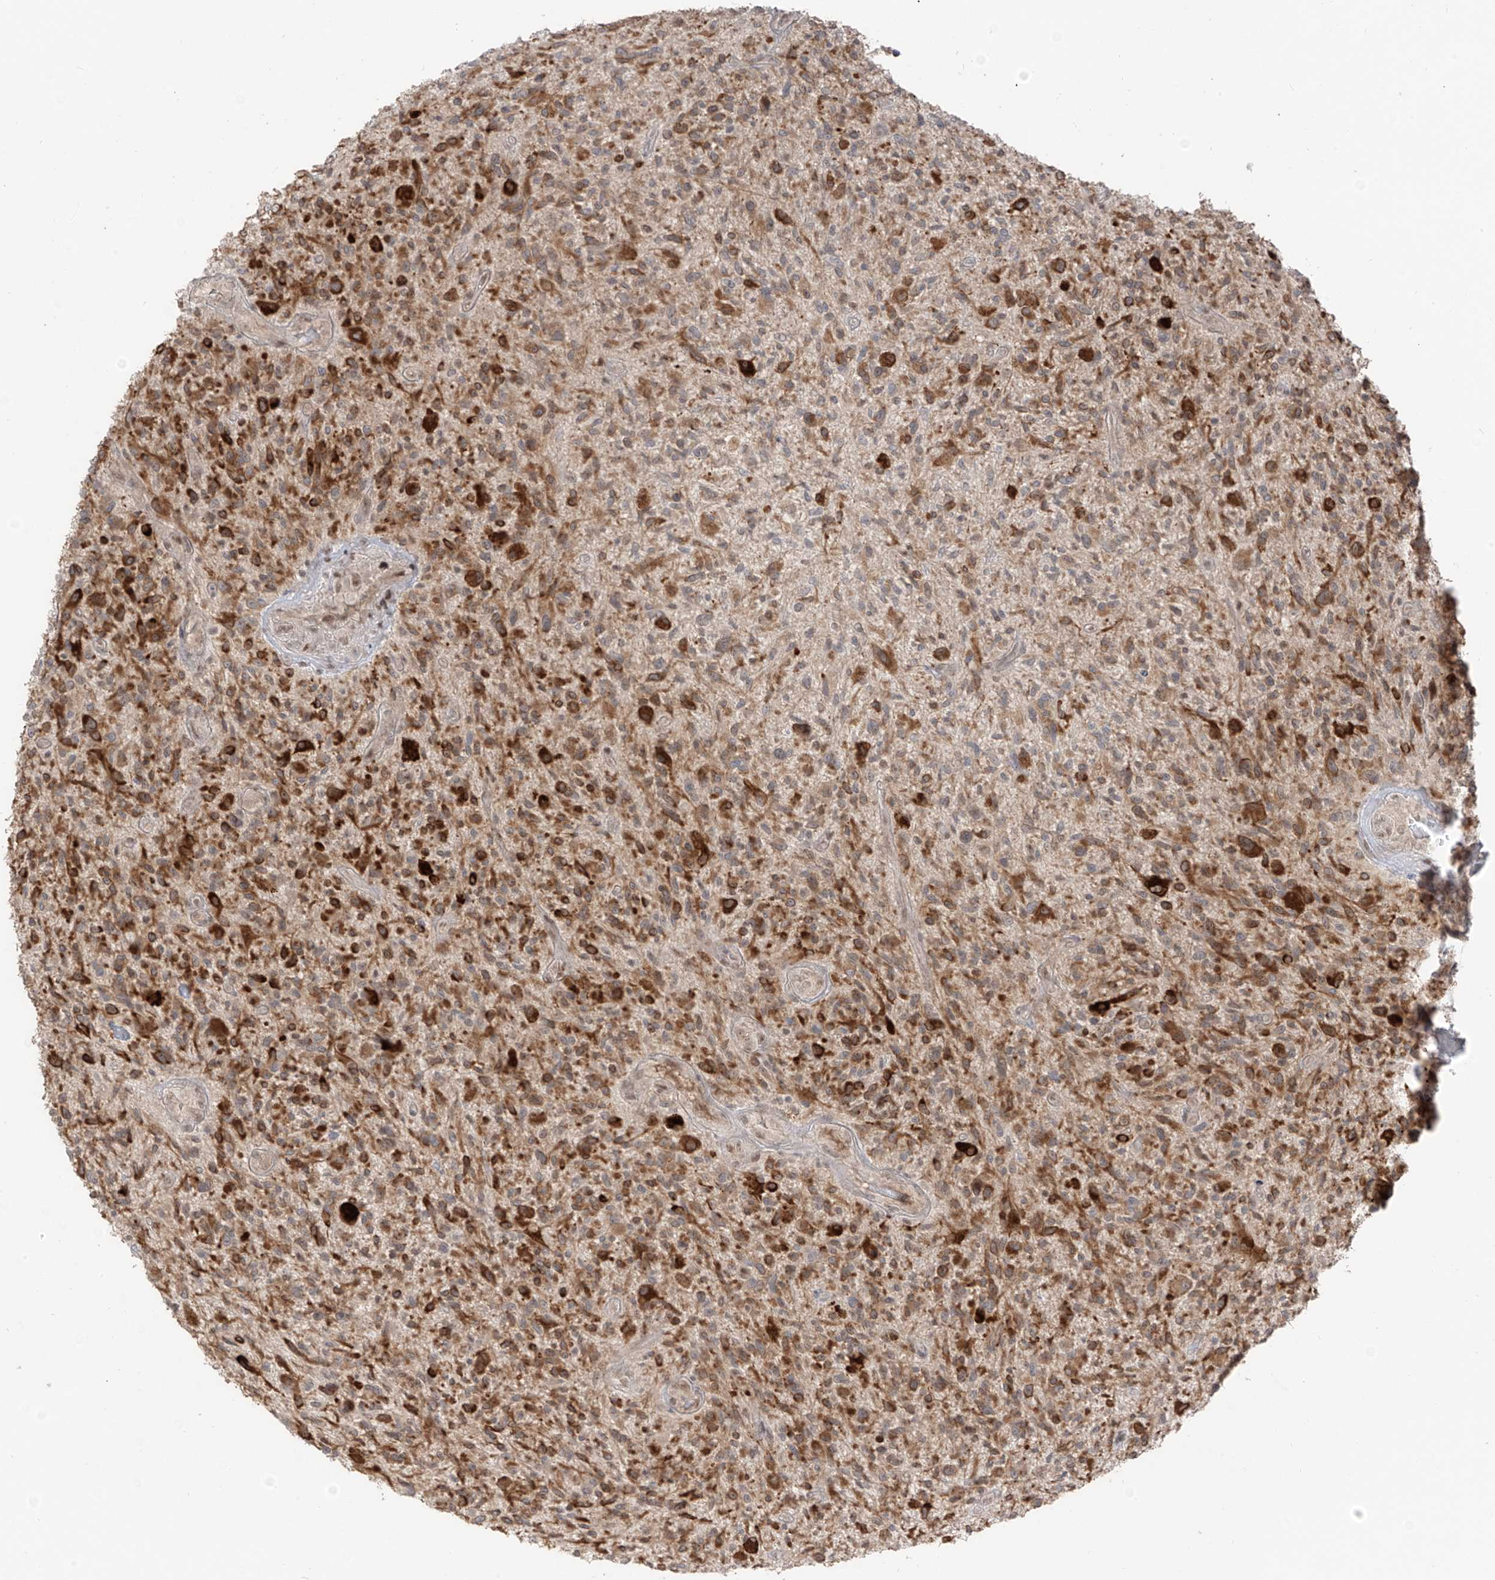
{"staining": {"intensity": "moderate", "quantity": ">75%", "location": "cytoplasmic/membranous"}, "tissue": "glioma", "cell_type": "Tumor cells", "image_type": "cancer", "snomed": [{"axis": "morphology", "description": "Glioma, malignant, High grade"}, {"axis": "topography", "description": "Brain"}], "caption": "Protein staining by IHC exhibits moderate cytoplasmic/membranous expression in about >75% of tumor cells in malignant glioma (high-grade).", "gene": "COLGALT2", "patient": {"sex": "male", "age": 47}}